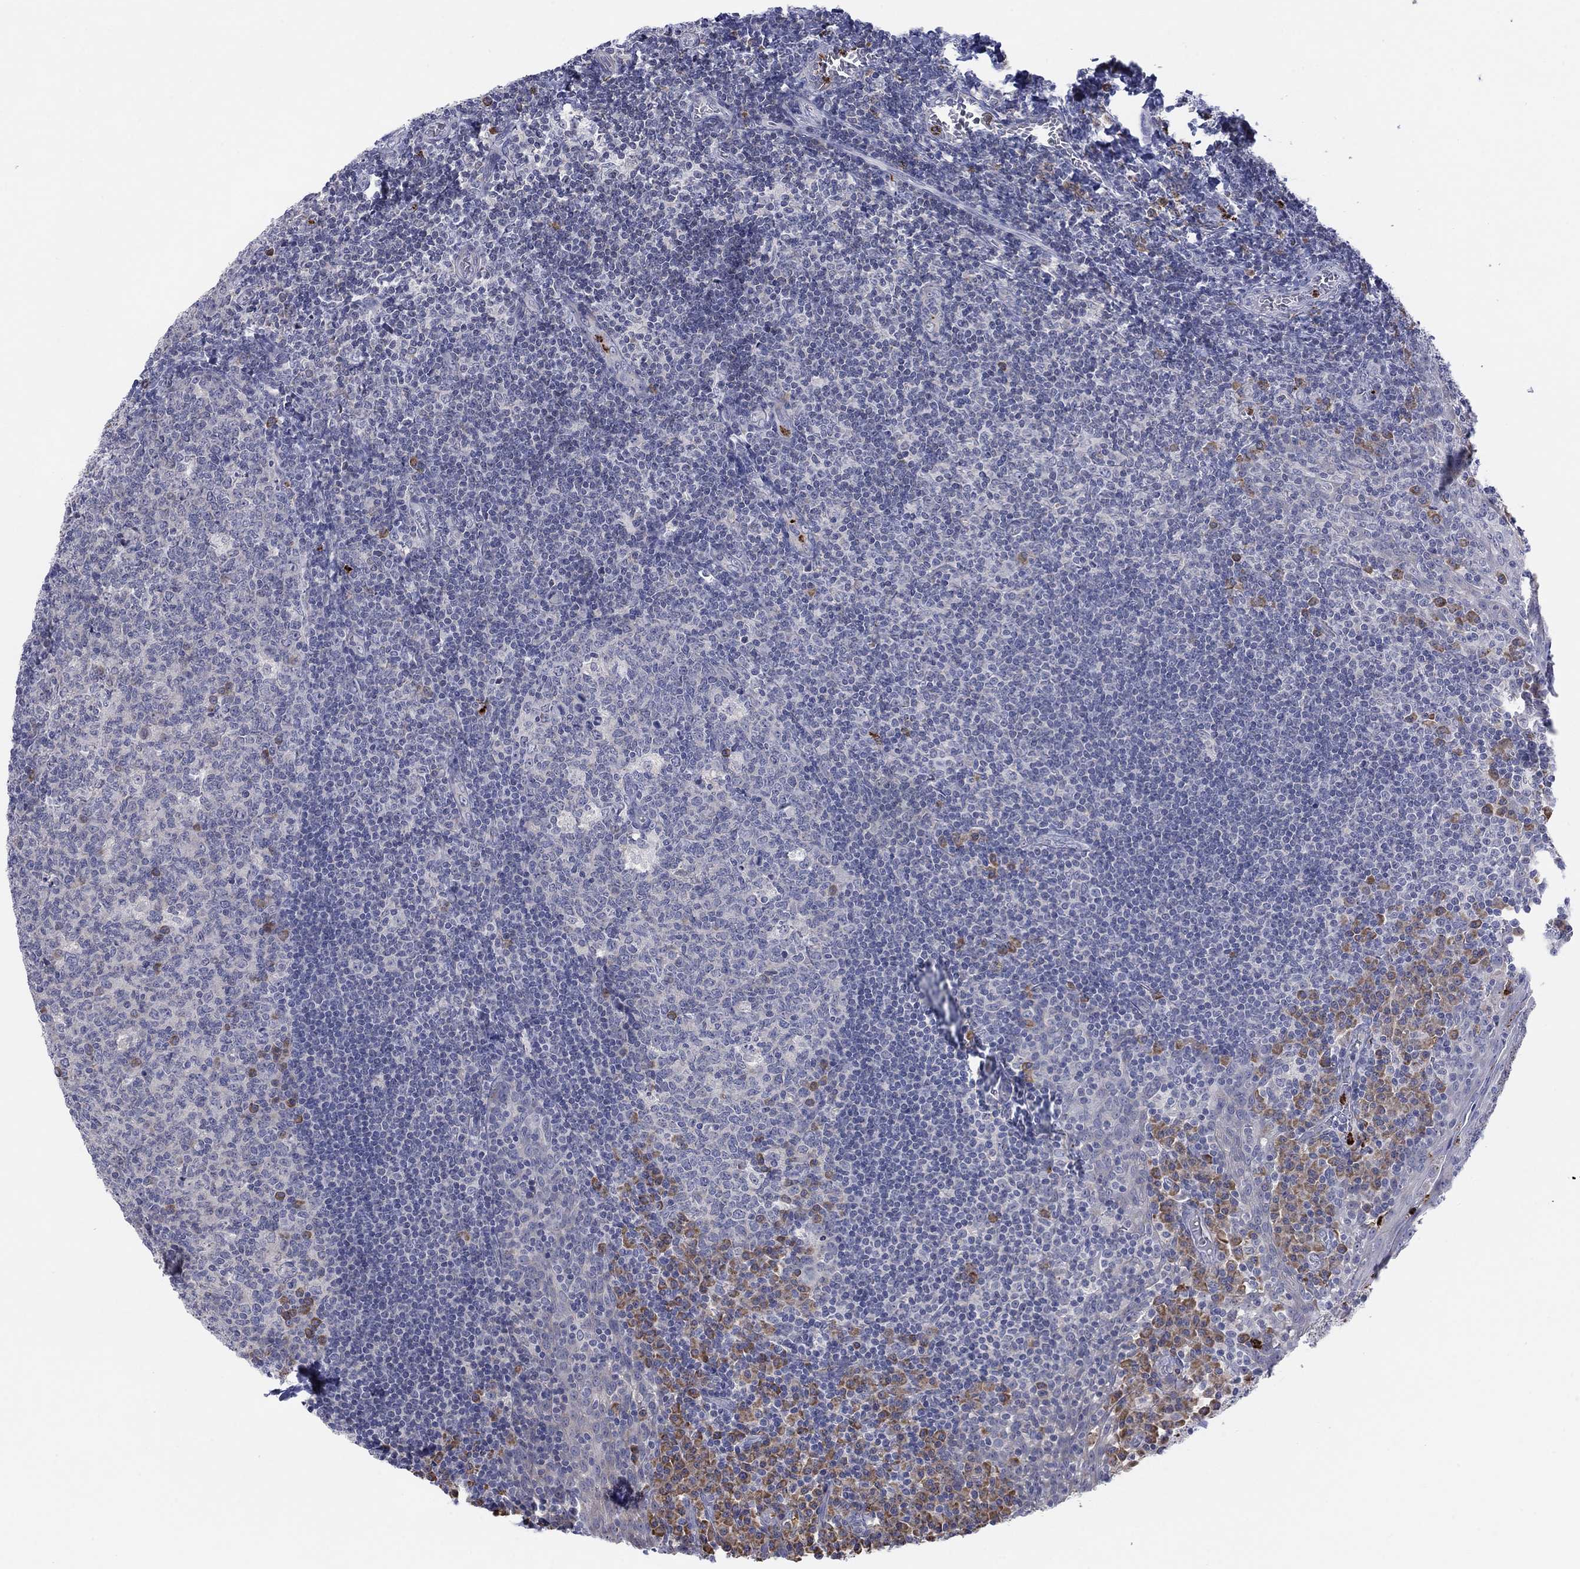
{"staining": {"intensity": "strong", "quantity": "<25%", "location": "cytoplasmic/membranous"}, "tissue": "tonsil", "cell_type": "Germinal center cells", "image_type": "normal", "snomed": [{"axis": "morphology", "description": "Normal tissue, NOS"}, {"axis": "topography", "description": "Tonsil"}], "caption": "This histopathology image exhibits immunohistochemistry staining of normal human tonsil, with medium strong cytoplasmic/membranous expression in approximately <25% of germinal center cells.", "gene": "MTRFR", "patient": {"sex": "female", "age": 13}}